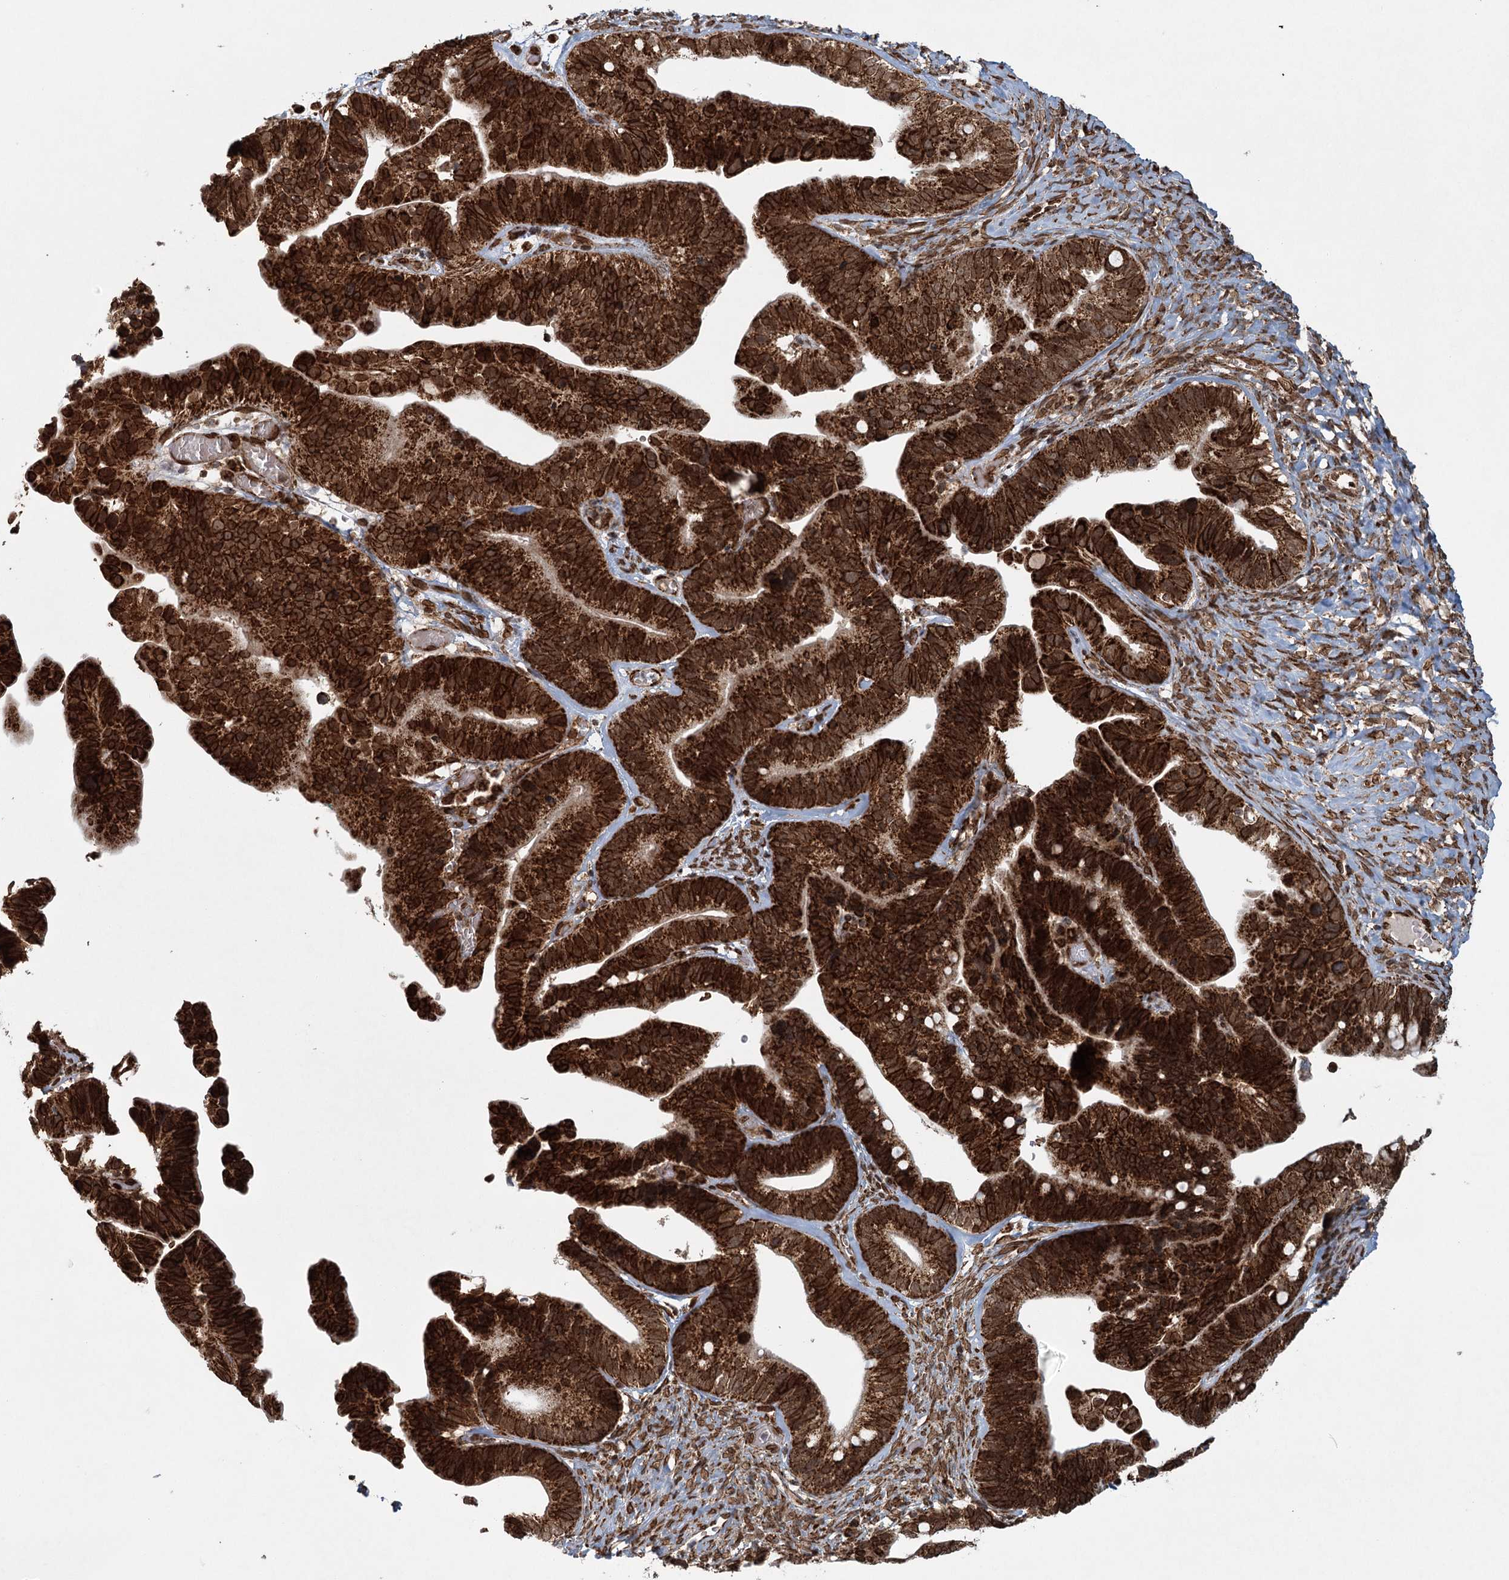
{"staining": {"intensity": "strong", "quantity": ">75%", "location": "cytoplasmic/membranous"}, "tissue": "ovarian cancer", "cell_type": "Tumor cells", "image_type": "cancer", "snomed": [{"axis": "morphology", "description": "Cystadenocarcinoma, serous, NOS"}, {"axis": "topography", "description": "Ovary"}], "caption": "Immunohistochemical staining of human ovarian cancer reveals strong cytoplasmic/membranous protein staining in approximately >75% of tumor cells.", "gene": "BCKDHA", "patient": {"sex": "female", "age": 56}}